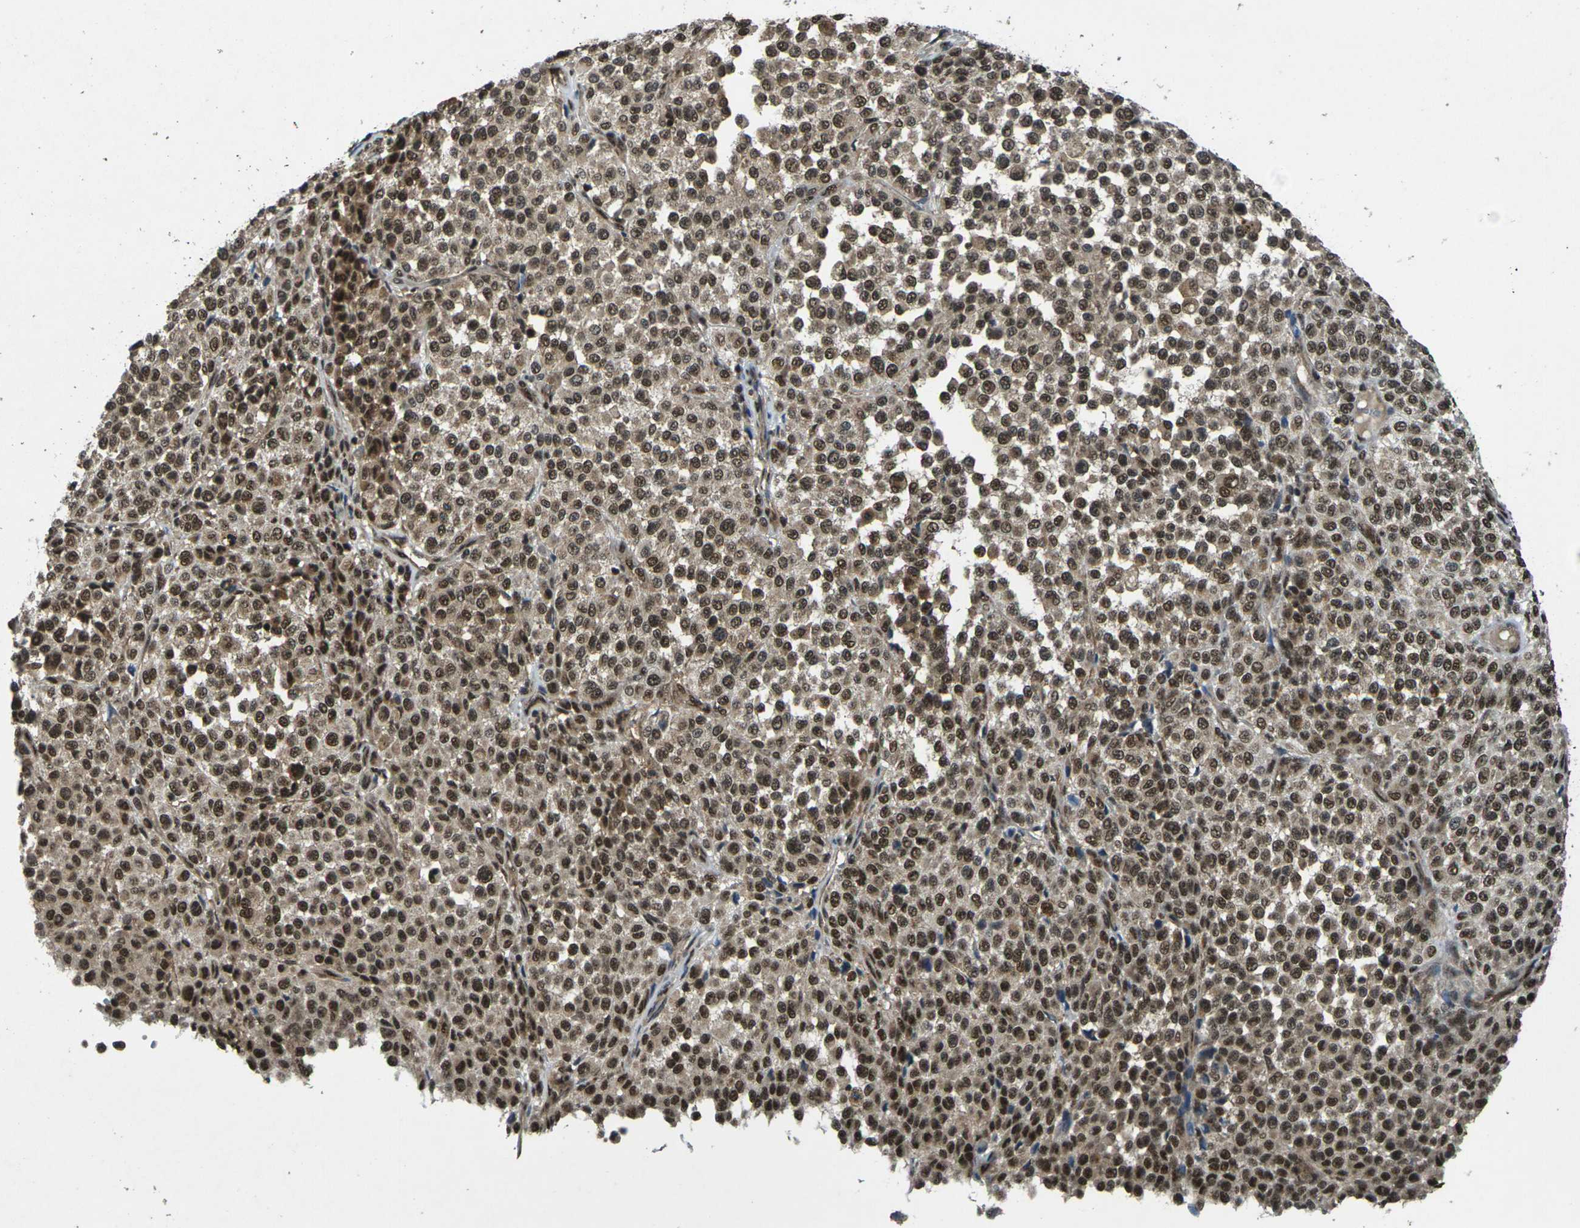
{"staining": {"intensity": "moderate", "quantity": ">75%", "location": "cytoplasmic/membranous,nuclear"}, "tissue": "melanoma", "cell_type": "Tumor cells", "image_type": "cancer", "snomed": [{"axis": "morphology", "description": "Malignant melanoma, Metastatic site"}, {"axis": "topography", "description": "Pancreas"}], "caption": "The immunohistochemical stain shows moderate cytoplasmic/membranous and nuclear positivity in tumor cells of malignant melanoma (metastatic site) tissue.", "gene": "NR4A2", "patient": {"sex": "female", "age": 30}}